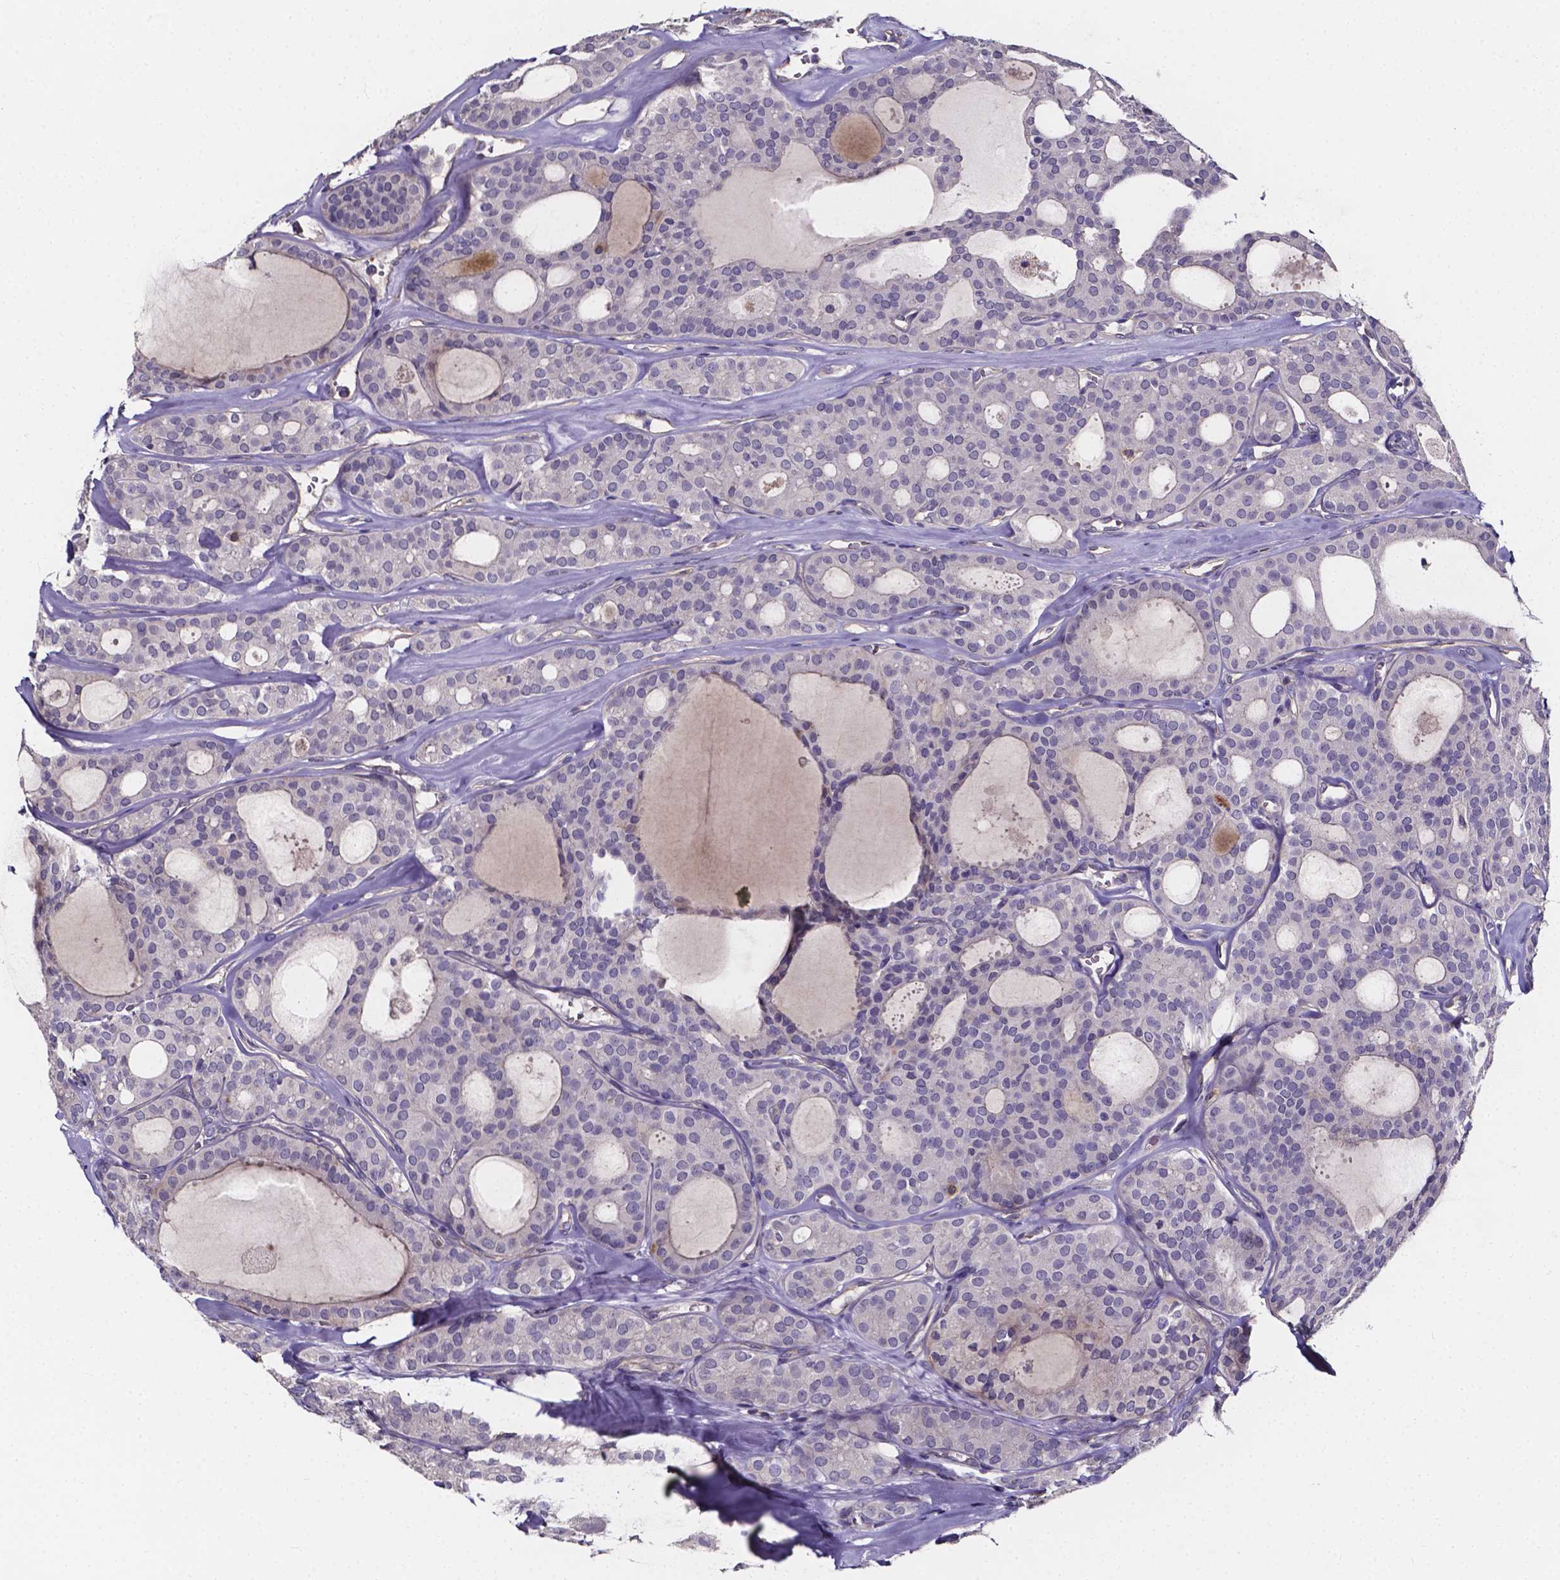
{"staining": {"intensity": "weak", "quantity": "<25%", "location": "cytoplasmic/membranous"}, "tissue": "thyroid cancer", "cell_type": "Tumor cells", "image_type": "cancer", "snomed": [{"axis": "morphology", "description": "Follicular adenoma carcinoma, NOS"}, {"axis": "topography", "description": "Thyroid gland"}], "caption": "IHC image of neoplastic tissue: thyroid follicular adenoma carcinoma stained with DAB displays no significant protein staining in tumor cells.", "gene": "THEMIS", "patient": {"sex": "male", "age": 75}}